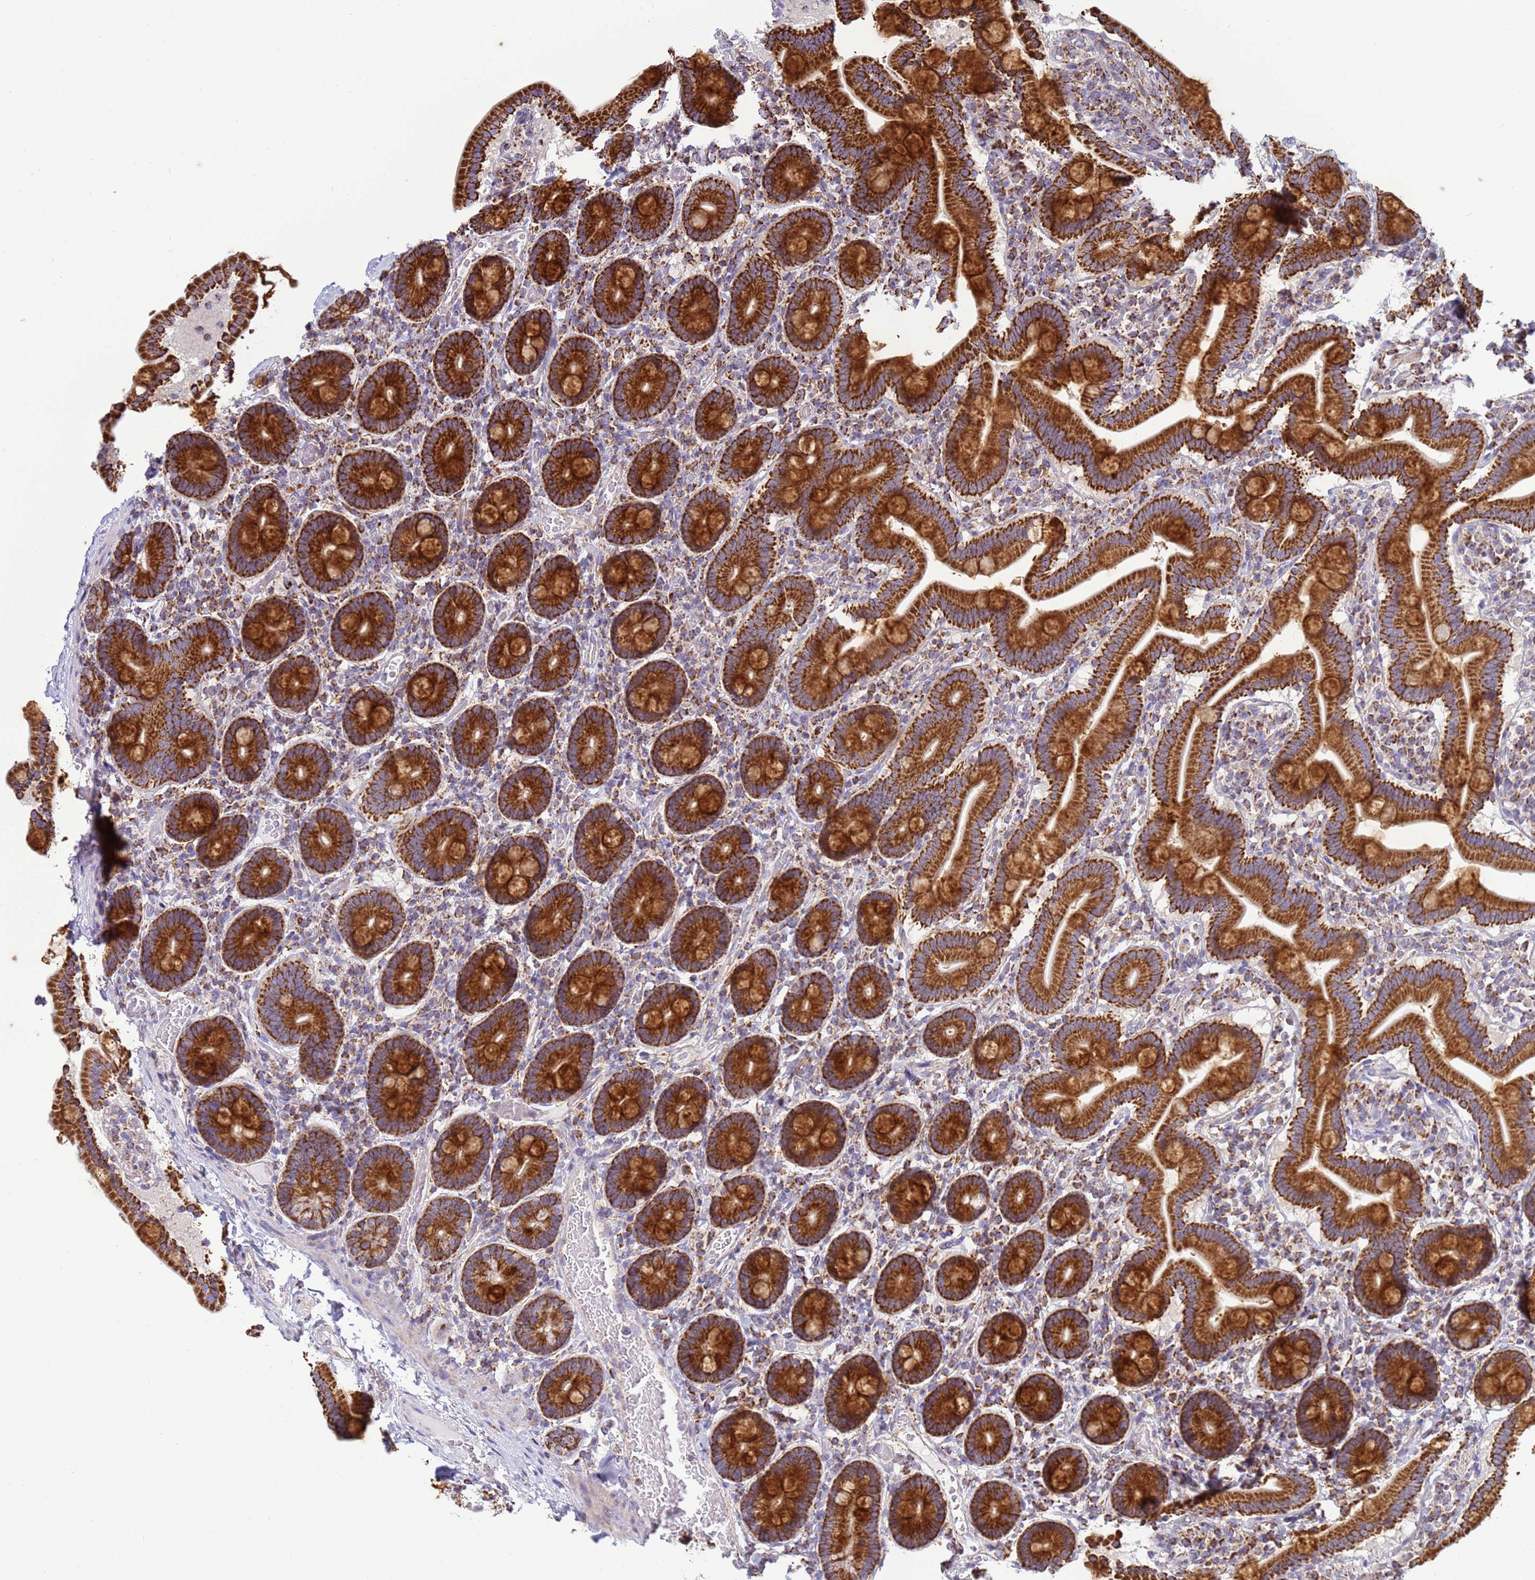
{"staining": {"intensity": "strong", "quantity": ">75%", "location": "cytoplasmic/membranous"}, "tissue": "duodenum", "cell_type": "Glandular cells", "image_type": "normal", "snomed": [{"axis": "morphology", "description": "Normal tissue, NOS"}, {"axis": "topography", "description": "Duodenum"}], "caption": "An immunohistochemistry (IHC) micrograph of benign tissue is shown. Protein staining in brown labels strong cytoplasmic/membranous positivity in duodenum within glandular cells.", "gene": "COQ4", "patient": {"sex": "male", "age": 55}}